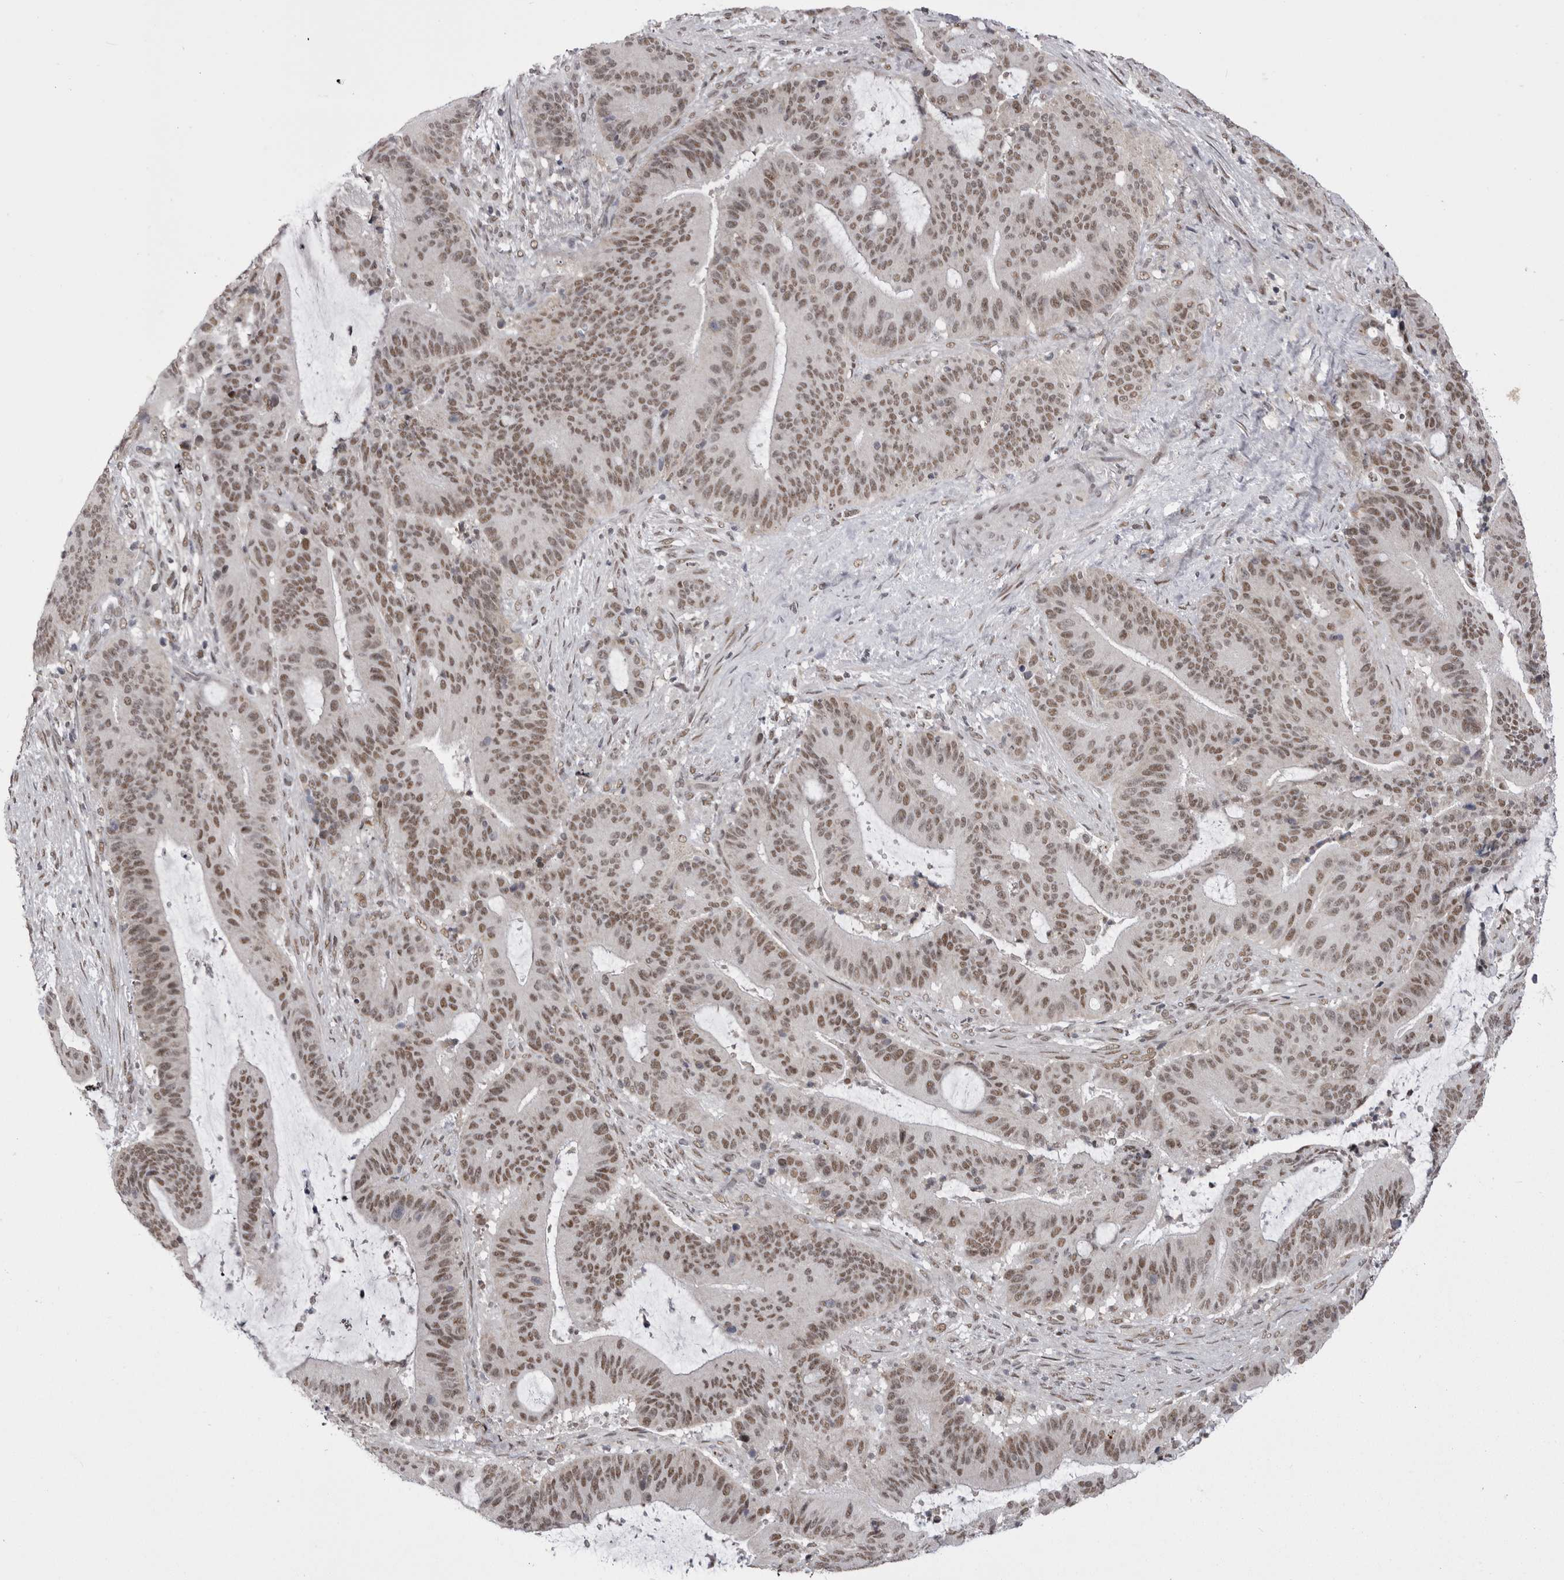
{"staining": {"intensity": "moderate", "quantity": ">75%", "location": "nuclear"}, "tissue": "liver cancer", "cell_type": "Tumor cells", "image_type": "cancer", "snomed": [{"axis": "morphology", "description": "Normal tissue, NOS"}, {"axis": "morphology", "description": "Cholangiocarcinoma"}, {"axis": "topography", "description": "Liver"}, {"axis": "topography", "description": "Peripheral nerve tissue"}], "caption": "Immunohistochemistry staining of liver cancer (cholangiocarcinoma), which displays medium levels of moderate nuclear staining in about >75% of tumor cells indicating moderate nuclear protein expression. The staining was performed using DAB (brown) for protein detection and nuclei were counterstained in hematoxylin (blue).", "gene": "MEPCE", "patient": {"sex": "female", "age": 73}}